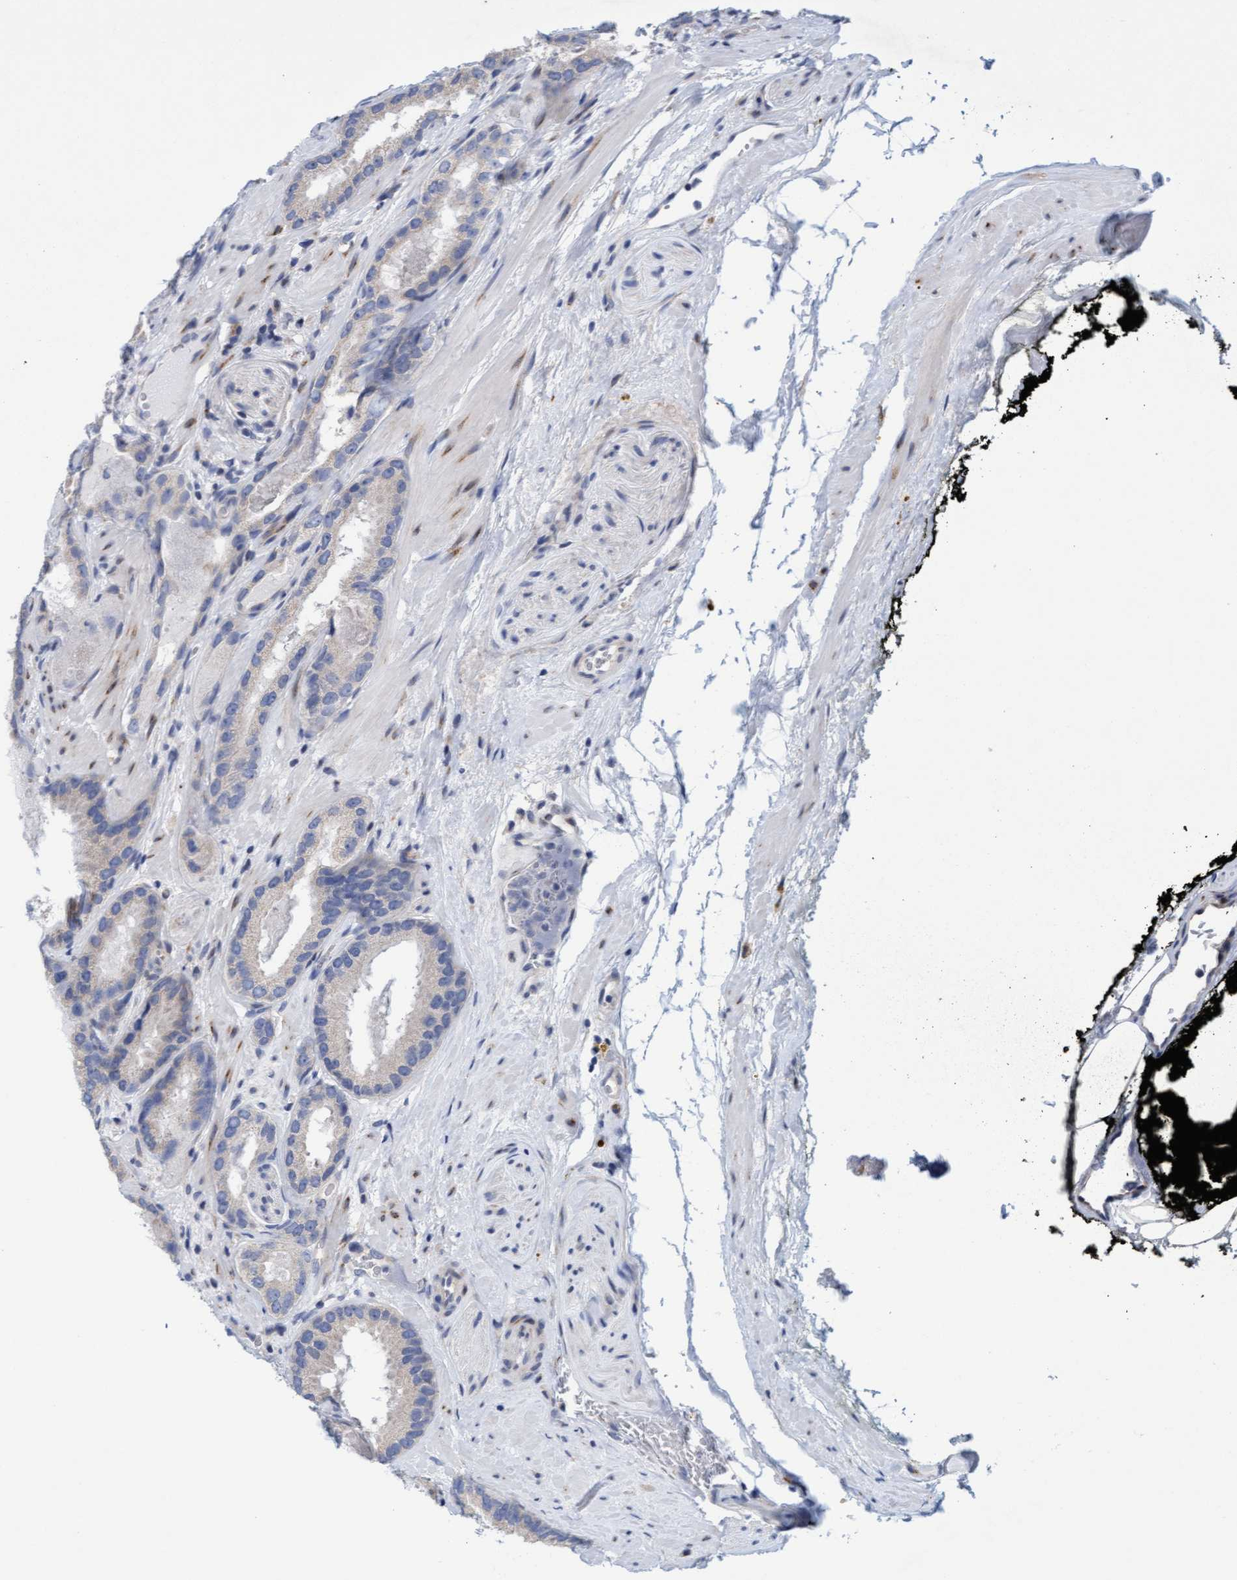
{"staining": {"intensity": "negative", "quantity": "none", "location": "none"}, "tissue": "prostate cancer", "cell_type": "Tumor cells", "image_type": "cancer", "snomed": [{"axis": "morphology", "description": "Adenocarcinoma, Low grade"}, {"axis": "topography", "description": "Prostate"}], "caption": "The immunohistochemistry micrograph has no significant expression in tumor cells of adenocarcinoma (low-grade) (prostate) tissue.", "gene": "SLC28A3", "patient": {"sex": "male", "age": 51}}